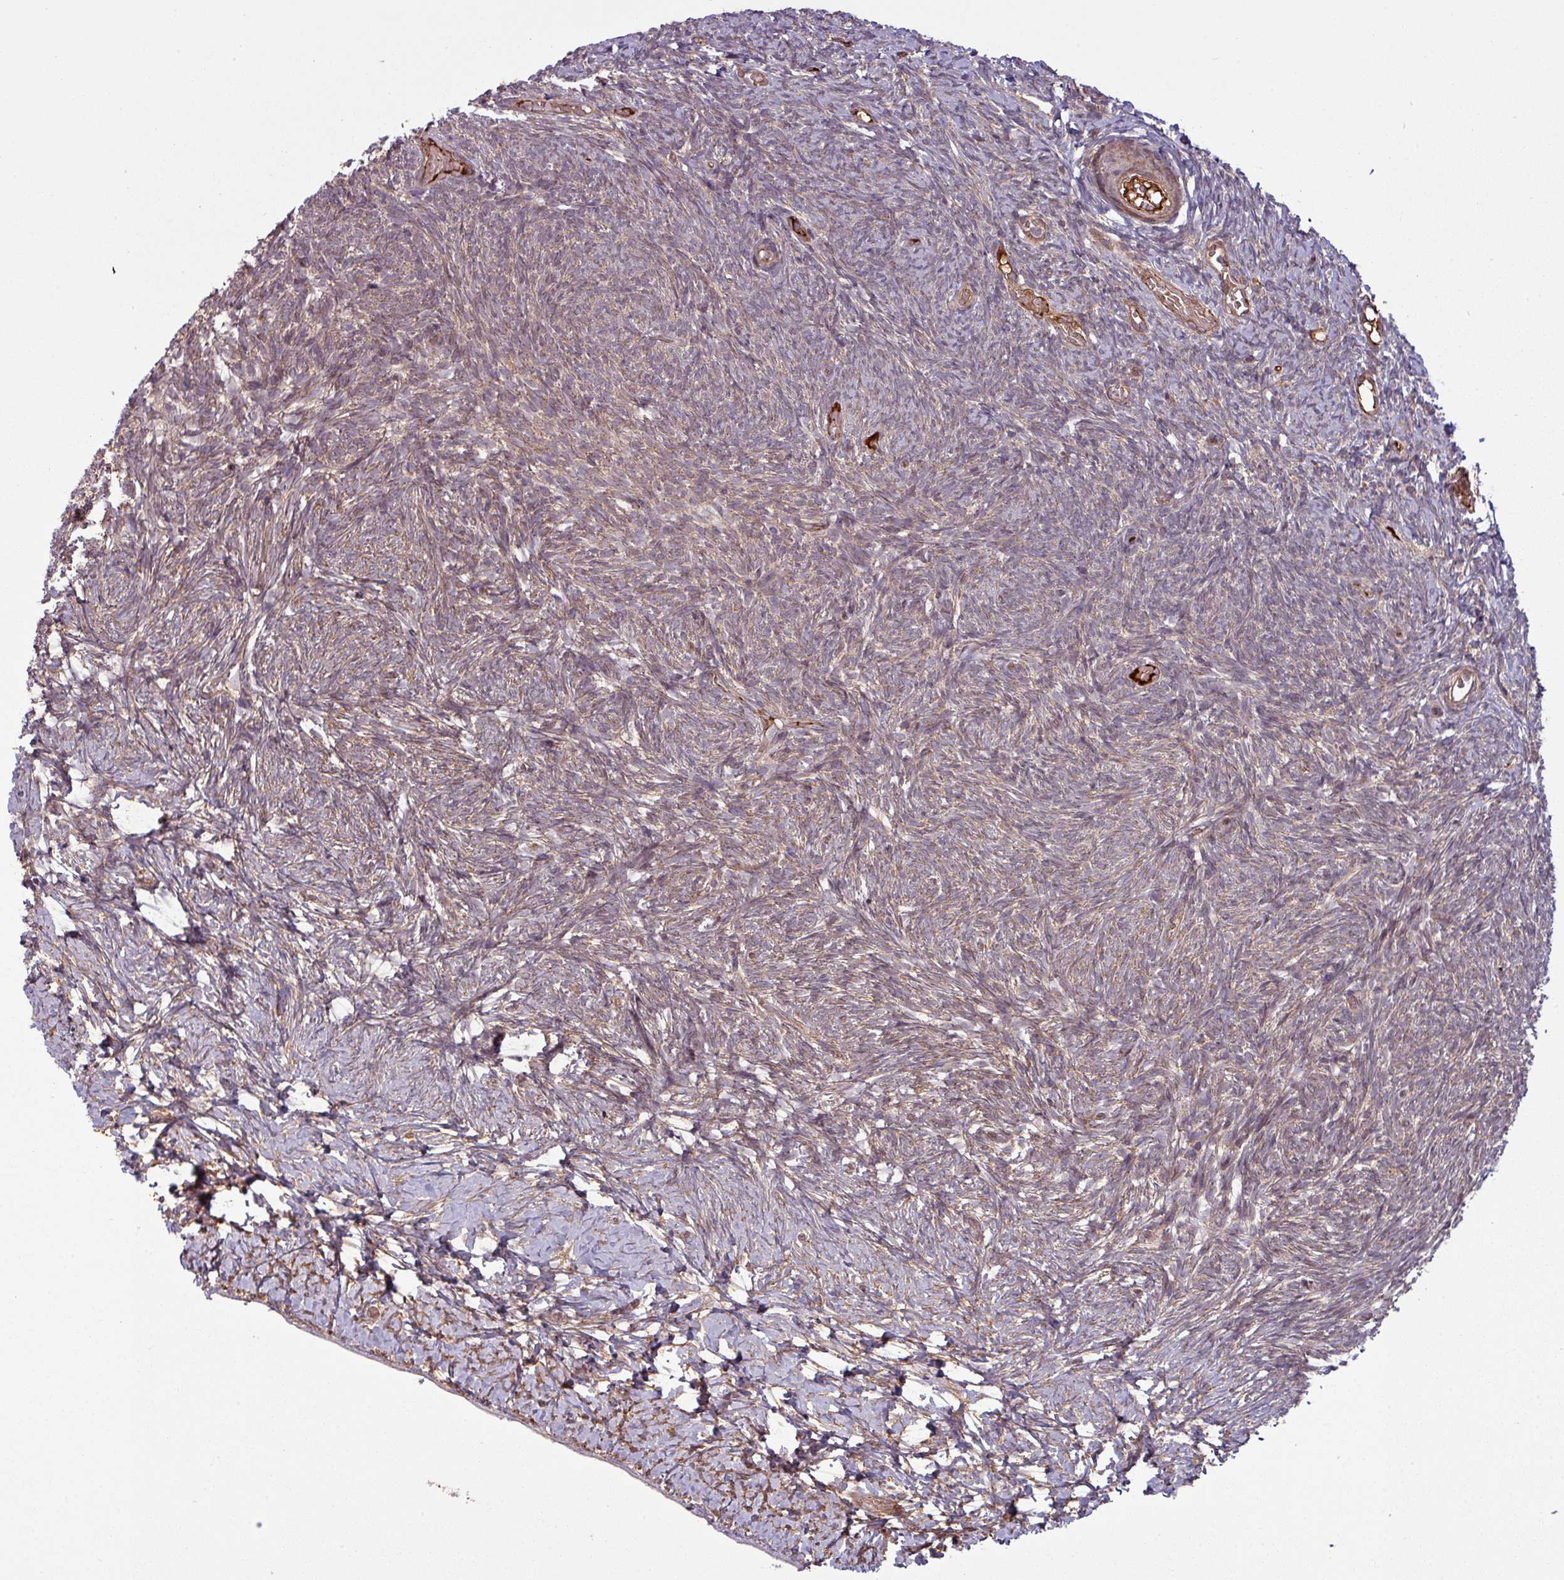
{"staining": {"intensity": "weak", "quantity": ">75%", "location": "cytoplasmic/membranous"}, "tissue": "ovary", "cell_type": "Follicle cells", "image_type": "normal", "snomed": [{"axis": "morphology", "description": "Normal tissue, NOS"}, {"axis": "topography", "description": "Ovary"}], "caption": "A photomicrograph of ovary stained for a protein displays weak cytoplasmic/membranous brown staining in follicle cells.", "gene": "SNRNP25", "patient": {"sex": "female", "age": 39}}